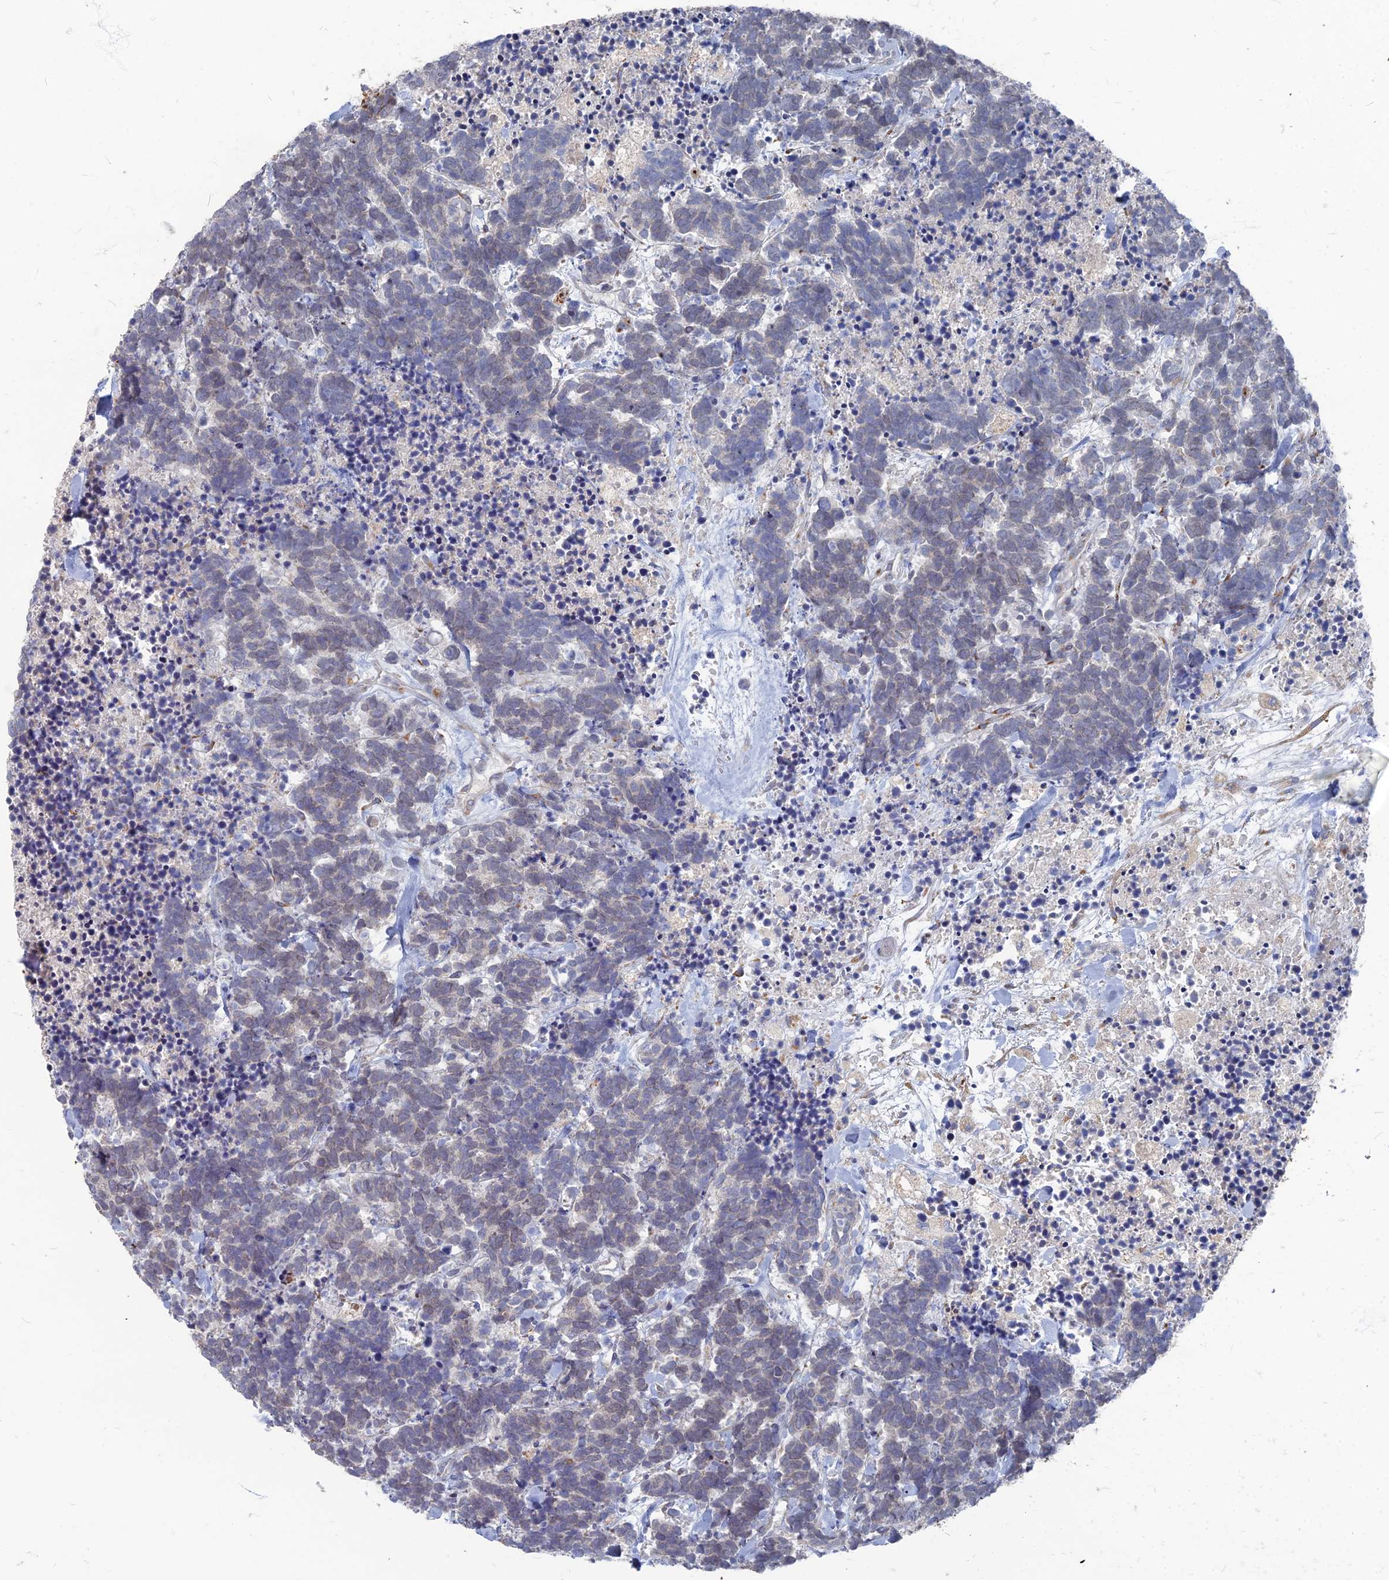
{"staining": {"intensity": "weak", "quantity": "<25%", "location": "cytoplasmic/membranous"}, "tissue": "carcinoid", "cell_type": "Tumor cells", "image_type": "cancer", "snomed": [{"axis": "morphology", "description": "Carcinoma, NOS"}, {"axis": "morphology", "description": "Carcinoid, malignant, NOS"}, {"axis": "topography", "description": "Prostate"}], "caption": "Immunohistochemistry (IHC) of human carcinoid (malignant) shows no staining in tumor cells.", "gene": "TMEM128", "patient": {"sex": "male", "age": 57}}